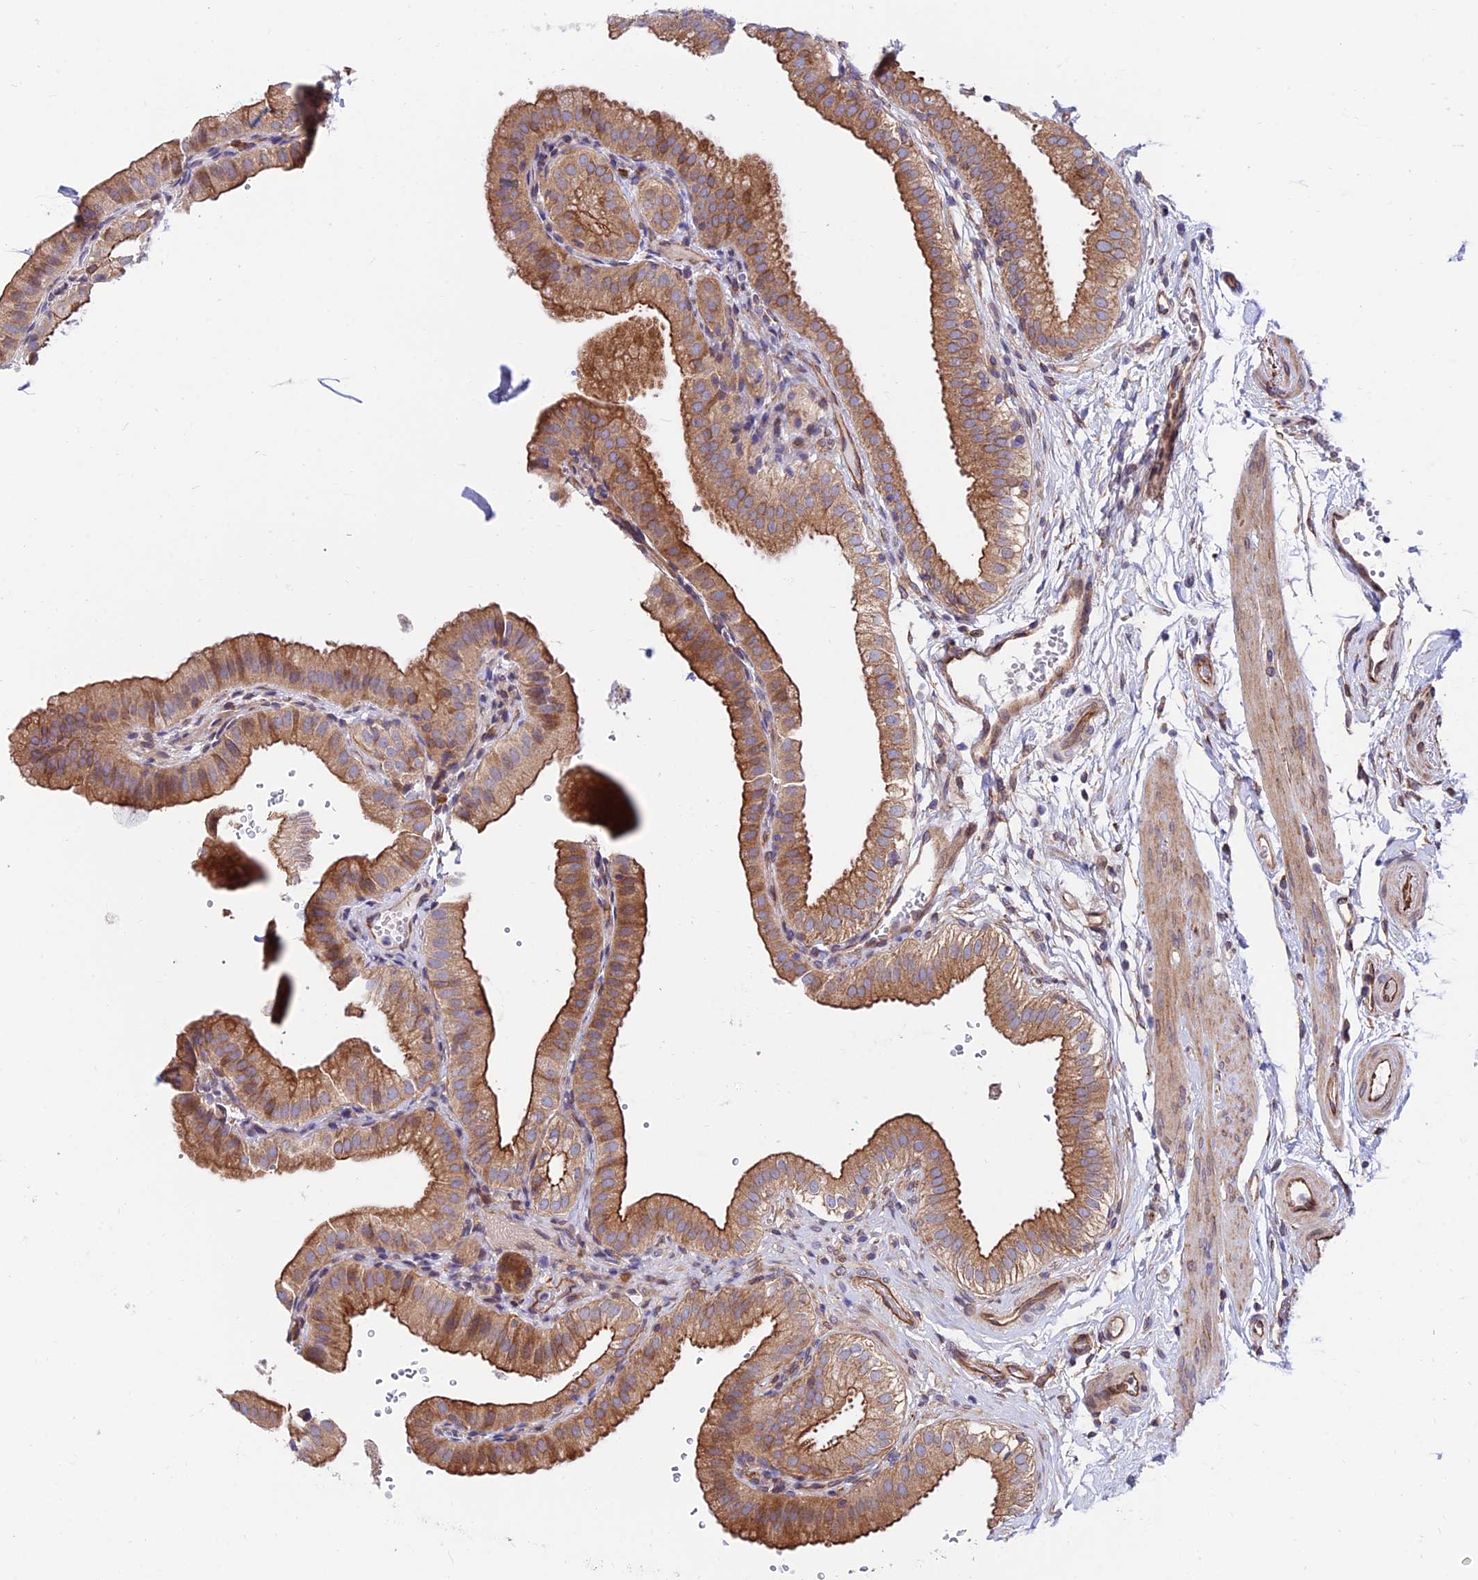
{"staining": {"intensity": "strong", "quantity": ">75%", "location": "cytoplasmic/membranous"}, "tissue": "gallbladder", "cell_type": "Glandular cells", "image_type": "normal", "snomed": [{"axis": "morphology", "description": "Normal tissue, NOS"}, {"axis": "topography", "description": "Gallbladder"}], "caption": "Immunohistochemical staining of normal gallbladder shows high levels of strong cytoplasmic/membranous positivity in approximately >75% of glandular cells. The staining was performed using DAB, with brown indicating positive protein expression. Nuclei are stained blue with hematoxylin.", "gene": "EXOC3L4", "patient": {"sex": "female", "age": 61}}